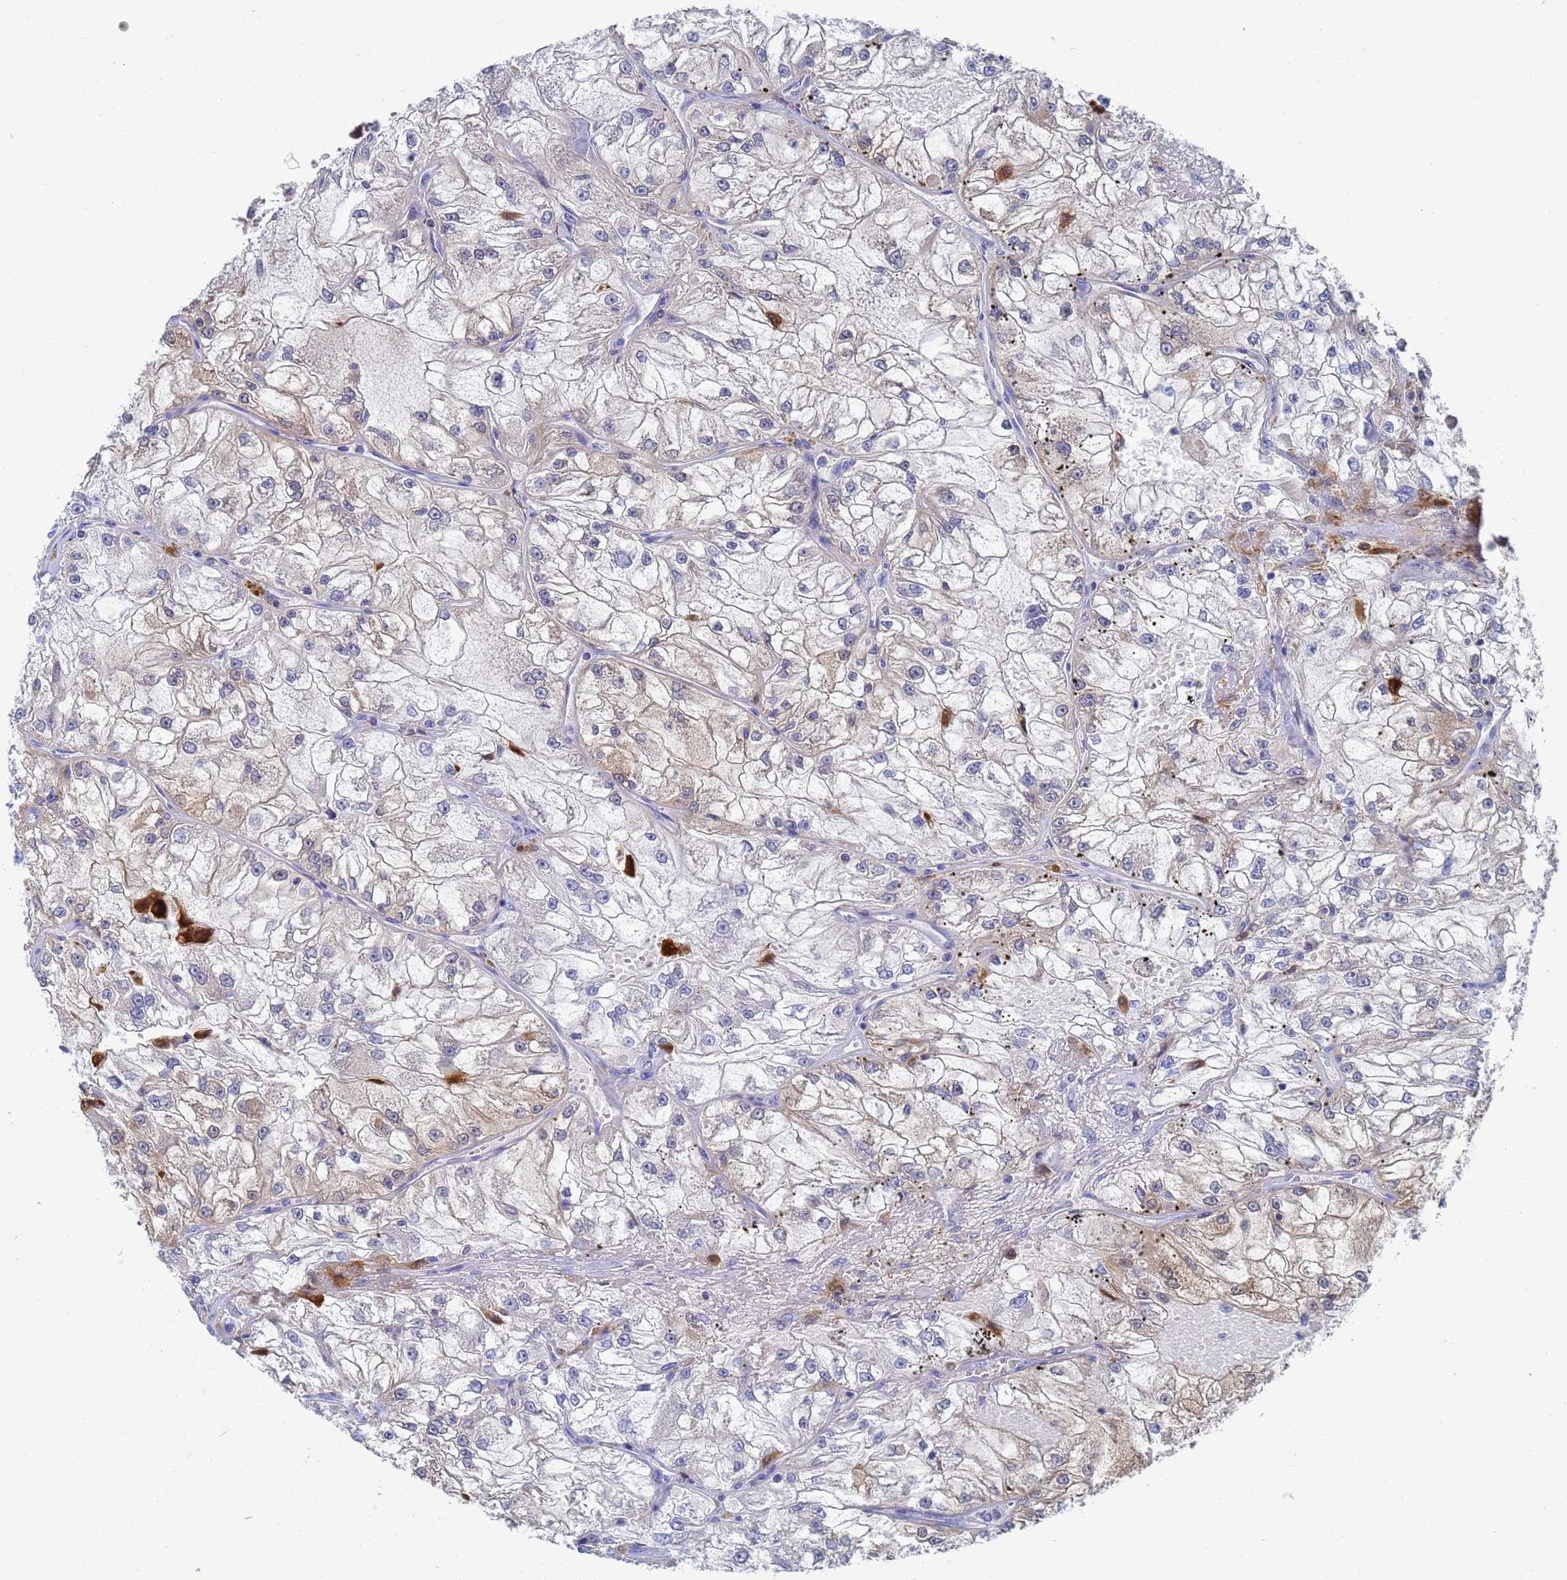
{"staining": {"intensity": "weak", "quantity": "<25%", "location": "cytoplasmic/membranous"}, "tissue": "renal cancer", "cell_type": "Tumor cells", "image_type": "cancer", "snomed": [{"axis": "morphology", "description": "Adenocarcinoma, NOS"}, {"axis": "topography", "description": "Kidney"}], "caption": "Renal cancer was stained to show a protein in brown. There is no significant expression in tumor cells.", "gene": "GCHFR", "patient": {"sex": "female", "age": 72}}